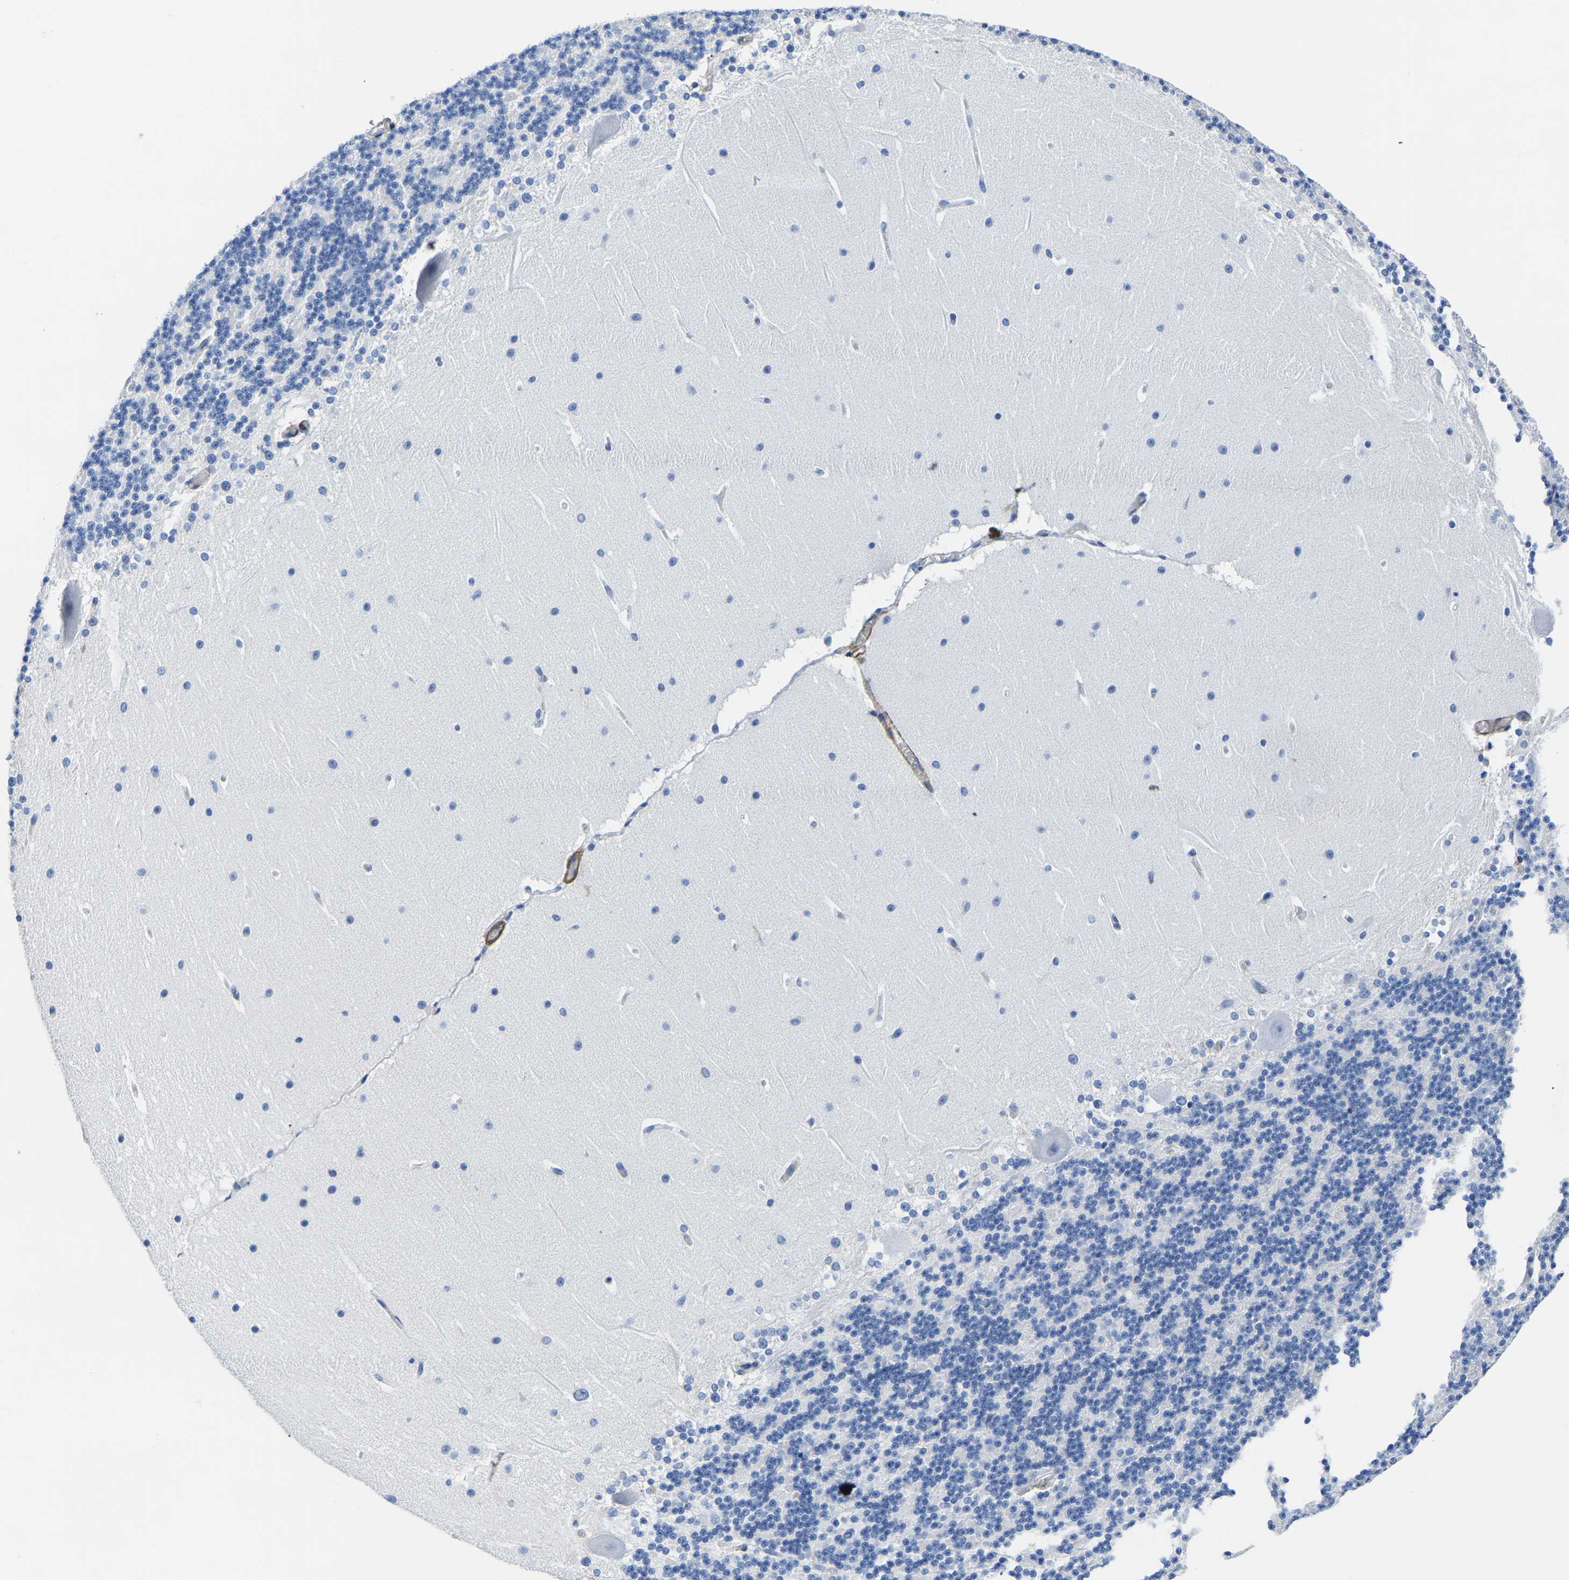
{"staining": {"intensity": "negative", "quantity": "none", "location": "none"}, "tissue": "cerebellum", "cell_type": "Cells in granular layer", "image_type": "normal", "snomed": [{"axis": "morphology", "description": "Normal tissue, NOS"}, {"axis": "topography", "description": "Cerebellum"}], "caption": "The photomicrograph demonstrates no staining of cells in granular layer in unremarkable cerebellum. (Brightfield microscopy of DAB (3,3'-diaminobenzidine) IHC at high magnification).", "gene": "SLC45A3", "patient": {"sex": "female", "age": 19}}